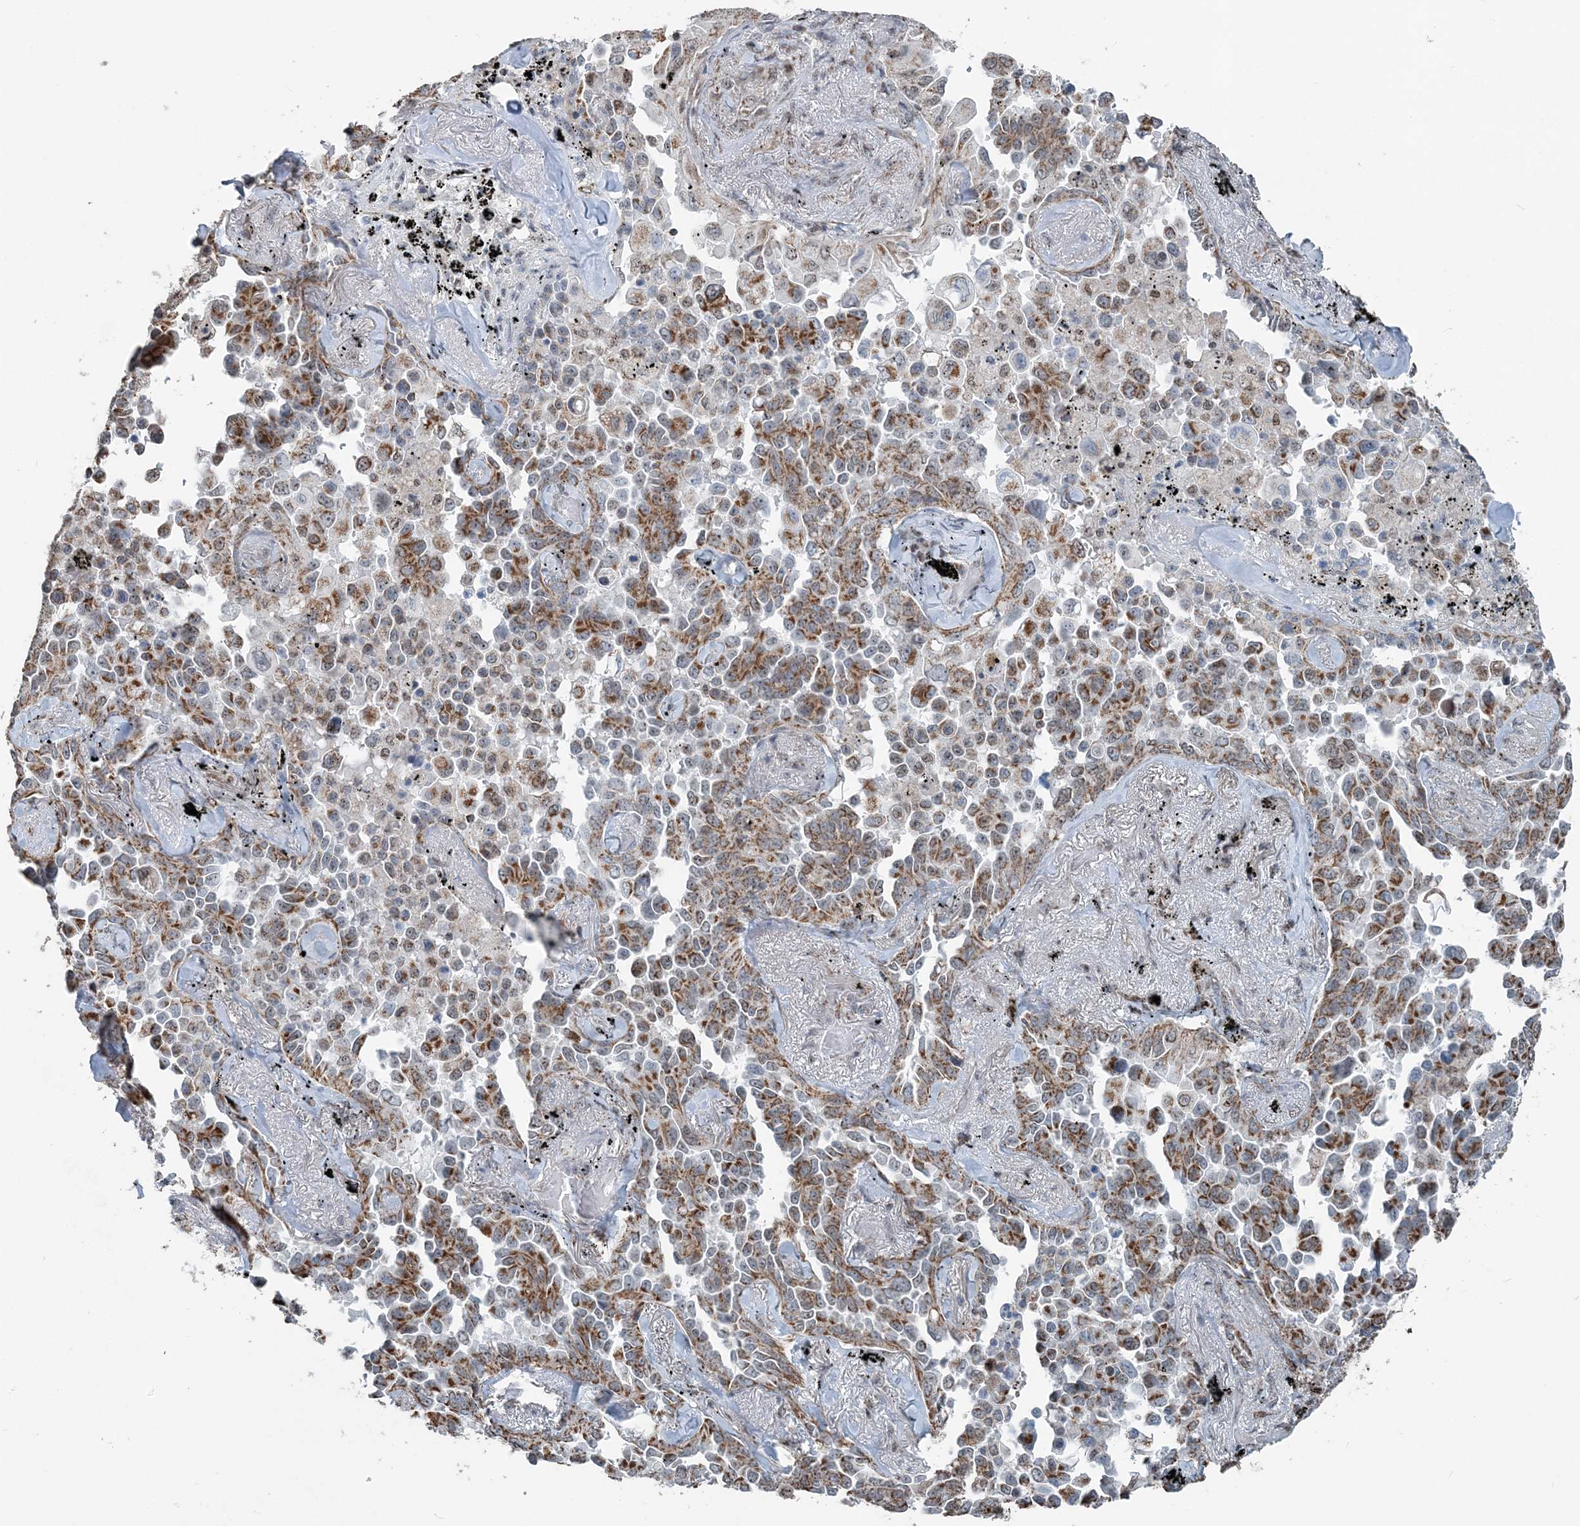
{"staining": {"intensity": "moderate", "quantity": ">75%", "location": "cytoplasmic/membranous"}, "tissue": "lung cancer", "cell_type": "Tumor cells", "image_type": "cancer", "snomed": [{"axis": "morphology", "description": "Adenocarcinoma, NOS"}, {"axis": "topography", "description": "Lung"}], "caption": "Lung adenocarcinoma tissue reveals moderate cytoplasmic/membranous expression in approximately >75% of tumor cells", "gene": "SUCLG1", "patient": {"sex": "female", "age": 67}}